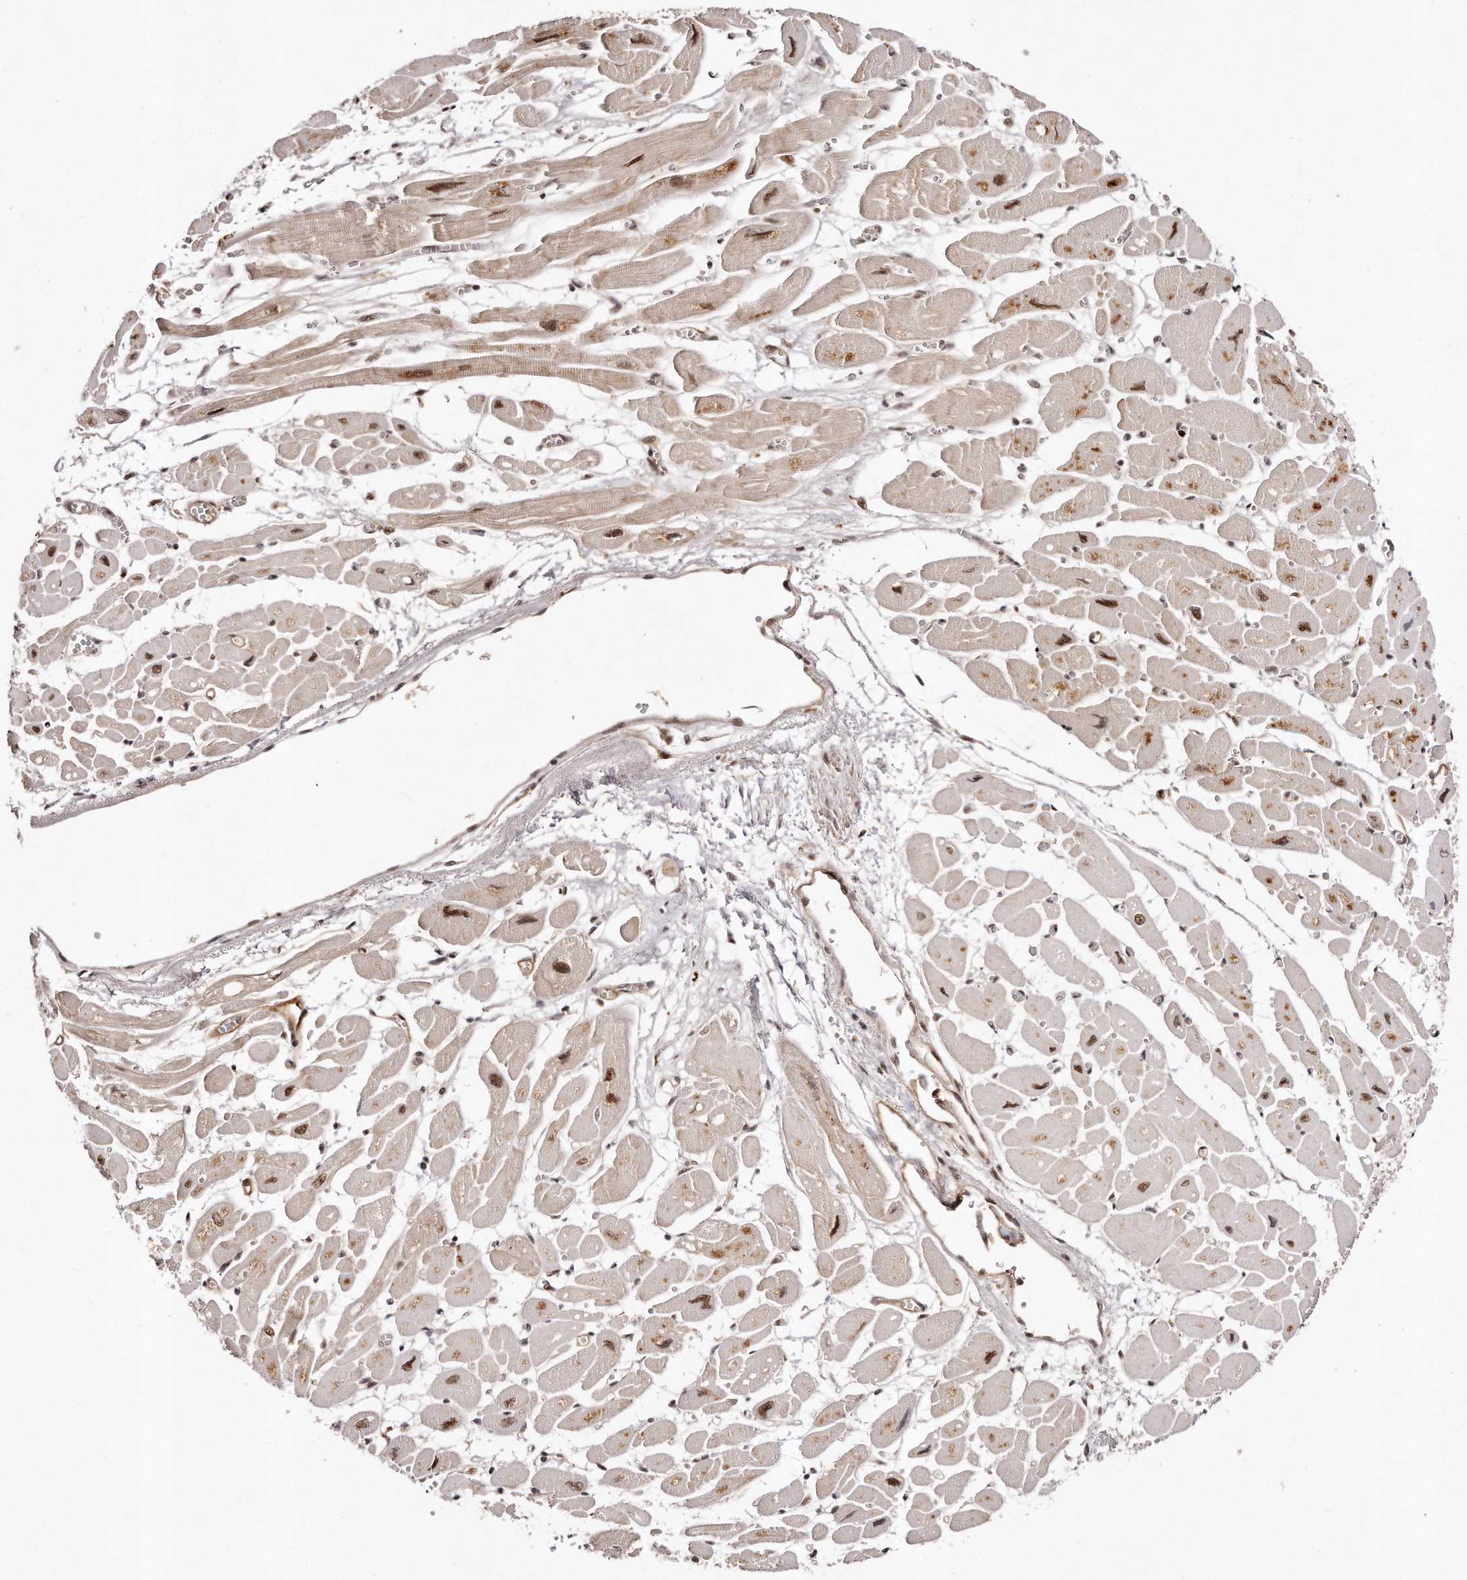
{"staining": {"intensity": "moderate", "quantity": ">75%", "location": "cytoplasmic/membranous,nuclear"}, "tissue": "heart muscle", "cell_type": "Cardiomyocytes", "image_type": "normal", "snomed": [{"axis": "morphology", "description": "Normal tissue, NOS"}, {"axis": "topography", "description": "Heart"}], "caption": "The photomicrograph exhibits staining of unremarkable heart muscle, revealing moderate cytoplasmic/membranous,nuclear protein positivity (brown color) within cardiomyocytes.", "gene": "SOX4", "patient": {"sex": "female", "age": 54}}